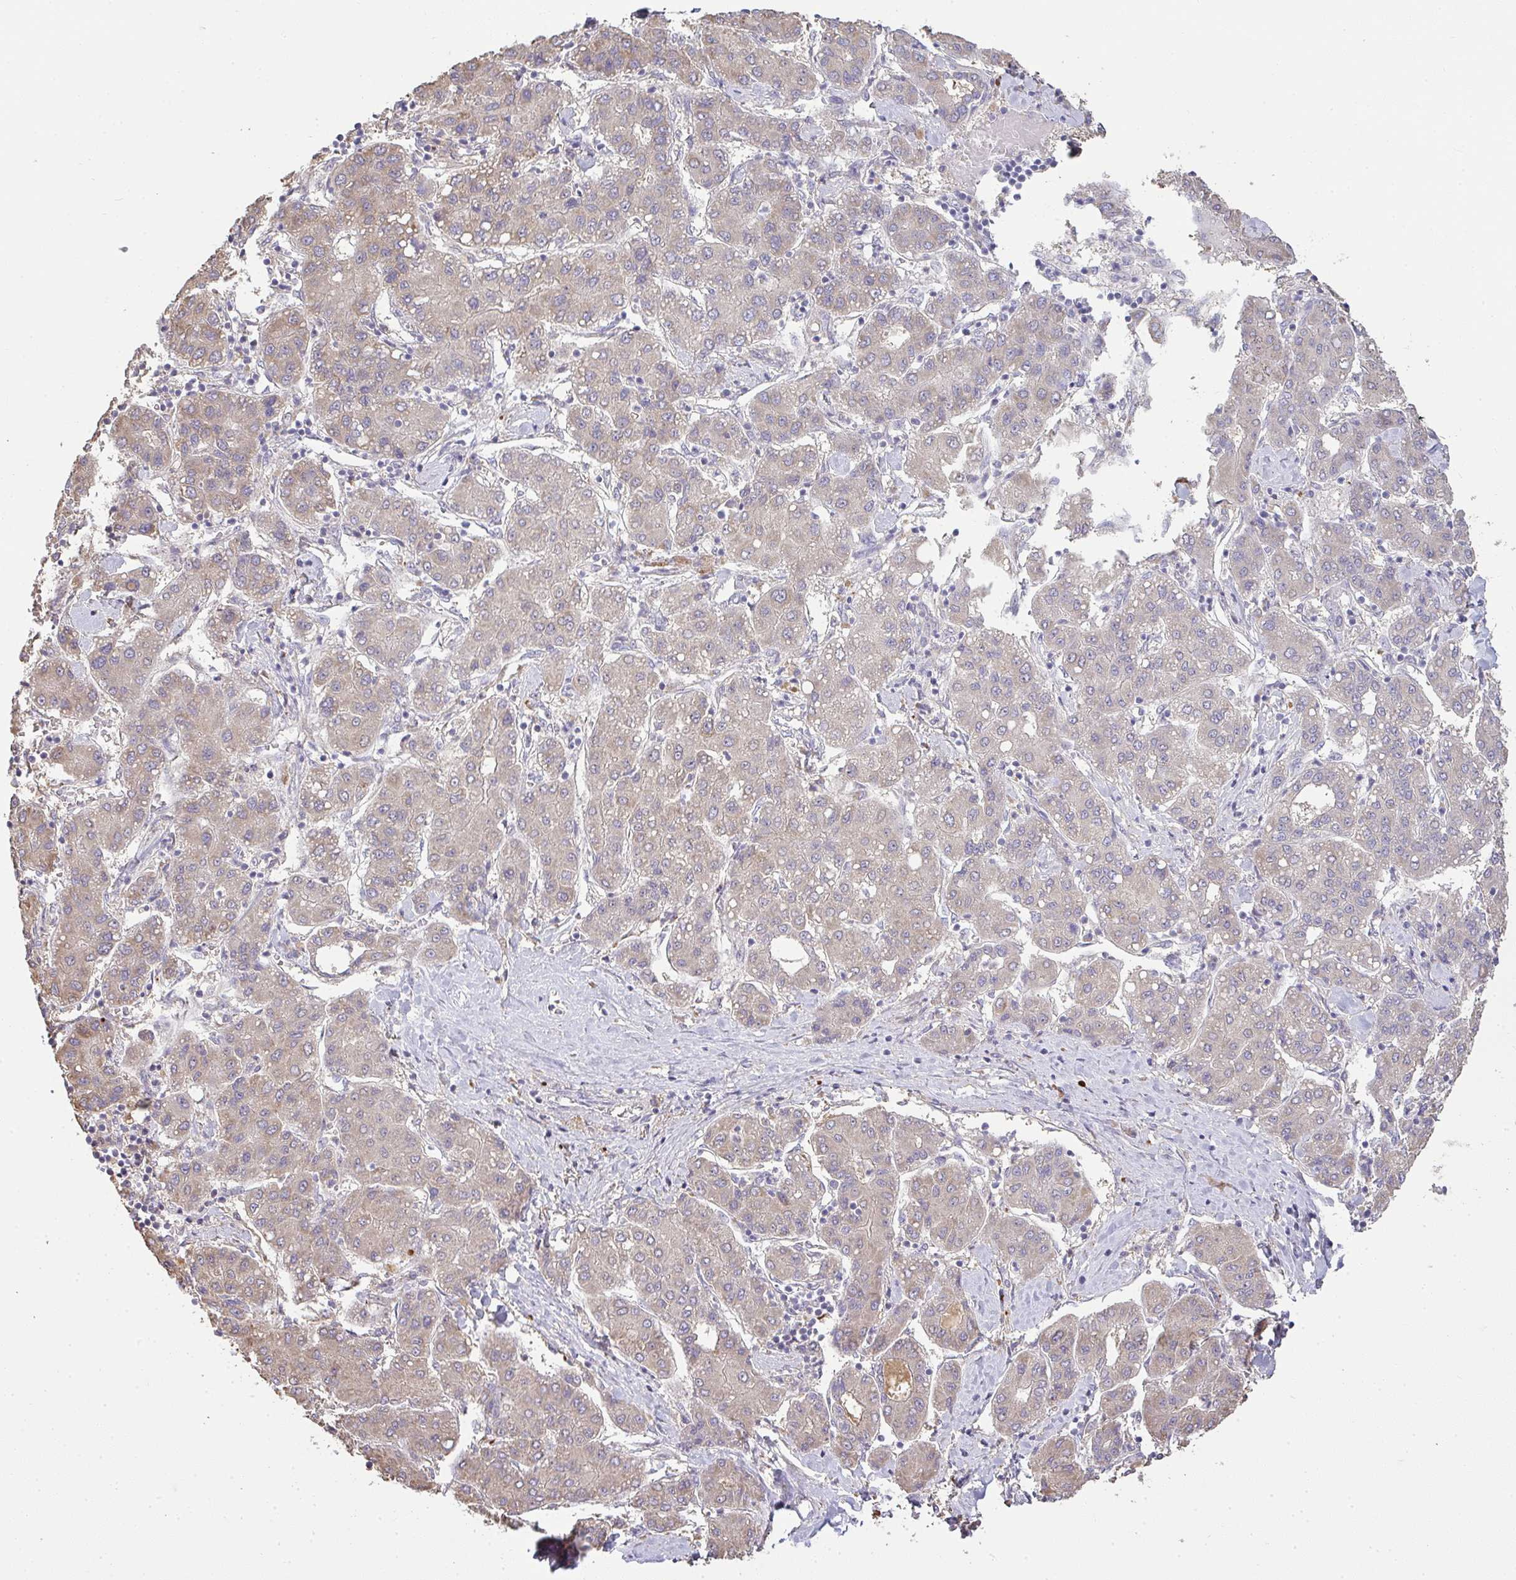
{"staining": {"intensity": "weak", "quantity": "25%-75%", "location": "cytoplasmic/membranous"}, "tissue": "liver cancer", "cell_type": "Tumor cells", "image_type": "cancer", "snomed": [{"axis": "morphology", "description": "Carcinoma, Hepatocellular, NOS"}, {"axis": "topography", "description": "Liver"}], "caption": "Approximately 25%-75% of tumor cells in human liver cancer reveal weak cytoplasmic/membranous protein expression as visualized by brown immunohistochemical staining.", "gene": "BRINP3", "patient": {"sex": "male", "age": 65}}